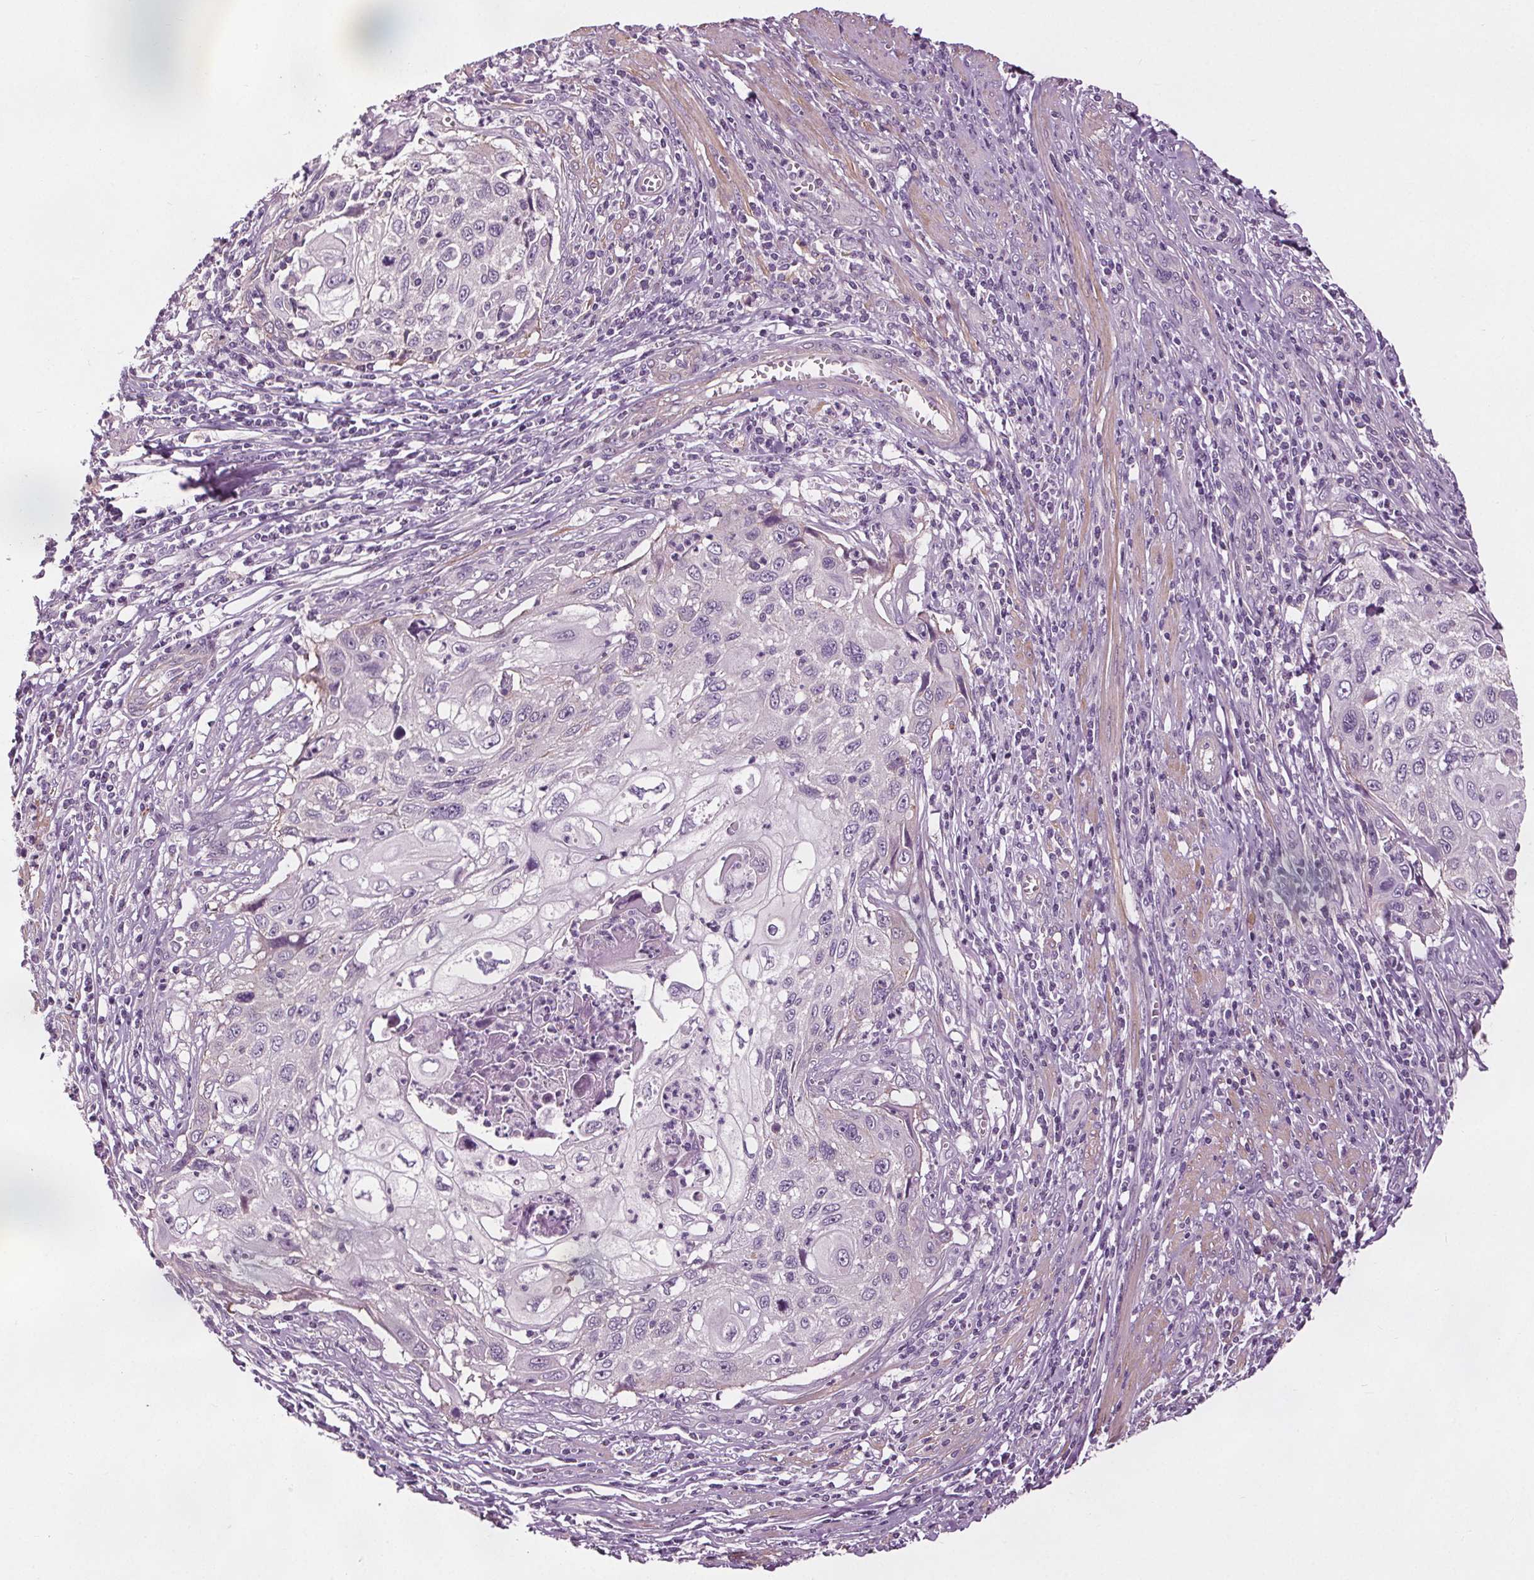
{"staining": {"intensity": "negative", "quantity": "none", "location": "none"}, "tissue": "cervical cancer", "cell_type": "Tumor cells", "image_type": "cancer", "snomed": [{"axis": "morphology", "description": "Squamous cell carcinoma, NOS"}, {"axis": "topography", "description": "Cervix"}], "caption": "This image is of cervical cancer stained with immunohistochemistry to label a protein in brown with the nuclei are counter-stained blue. There is no expression in tumor cells.", "gene": "RASA1", "patient": {"sex": "female", "age": 70}}